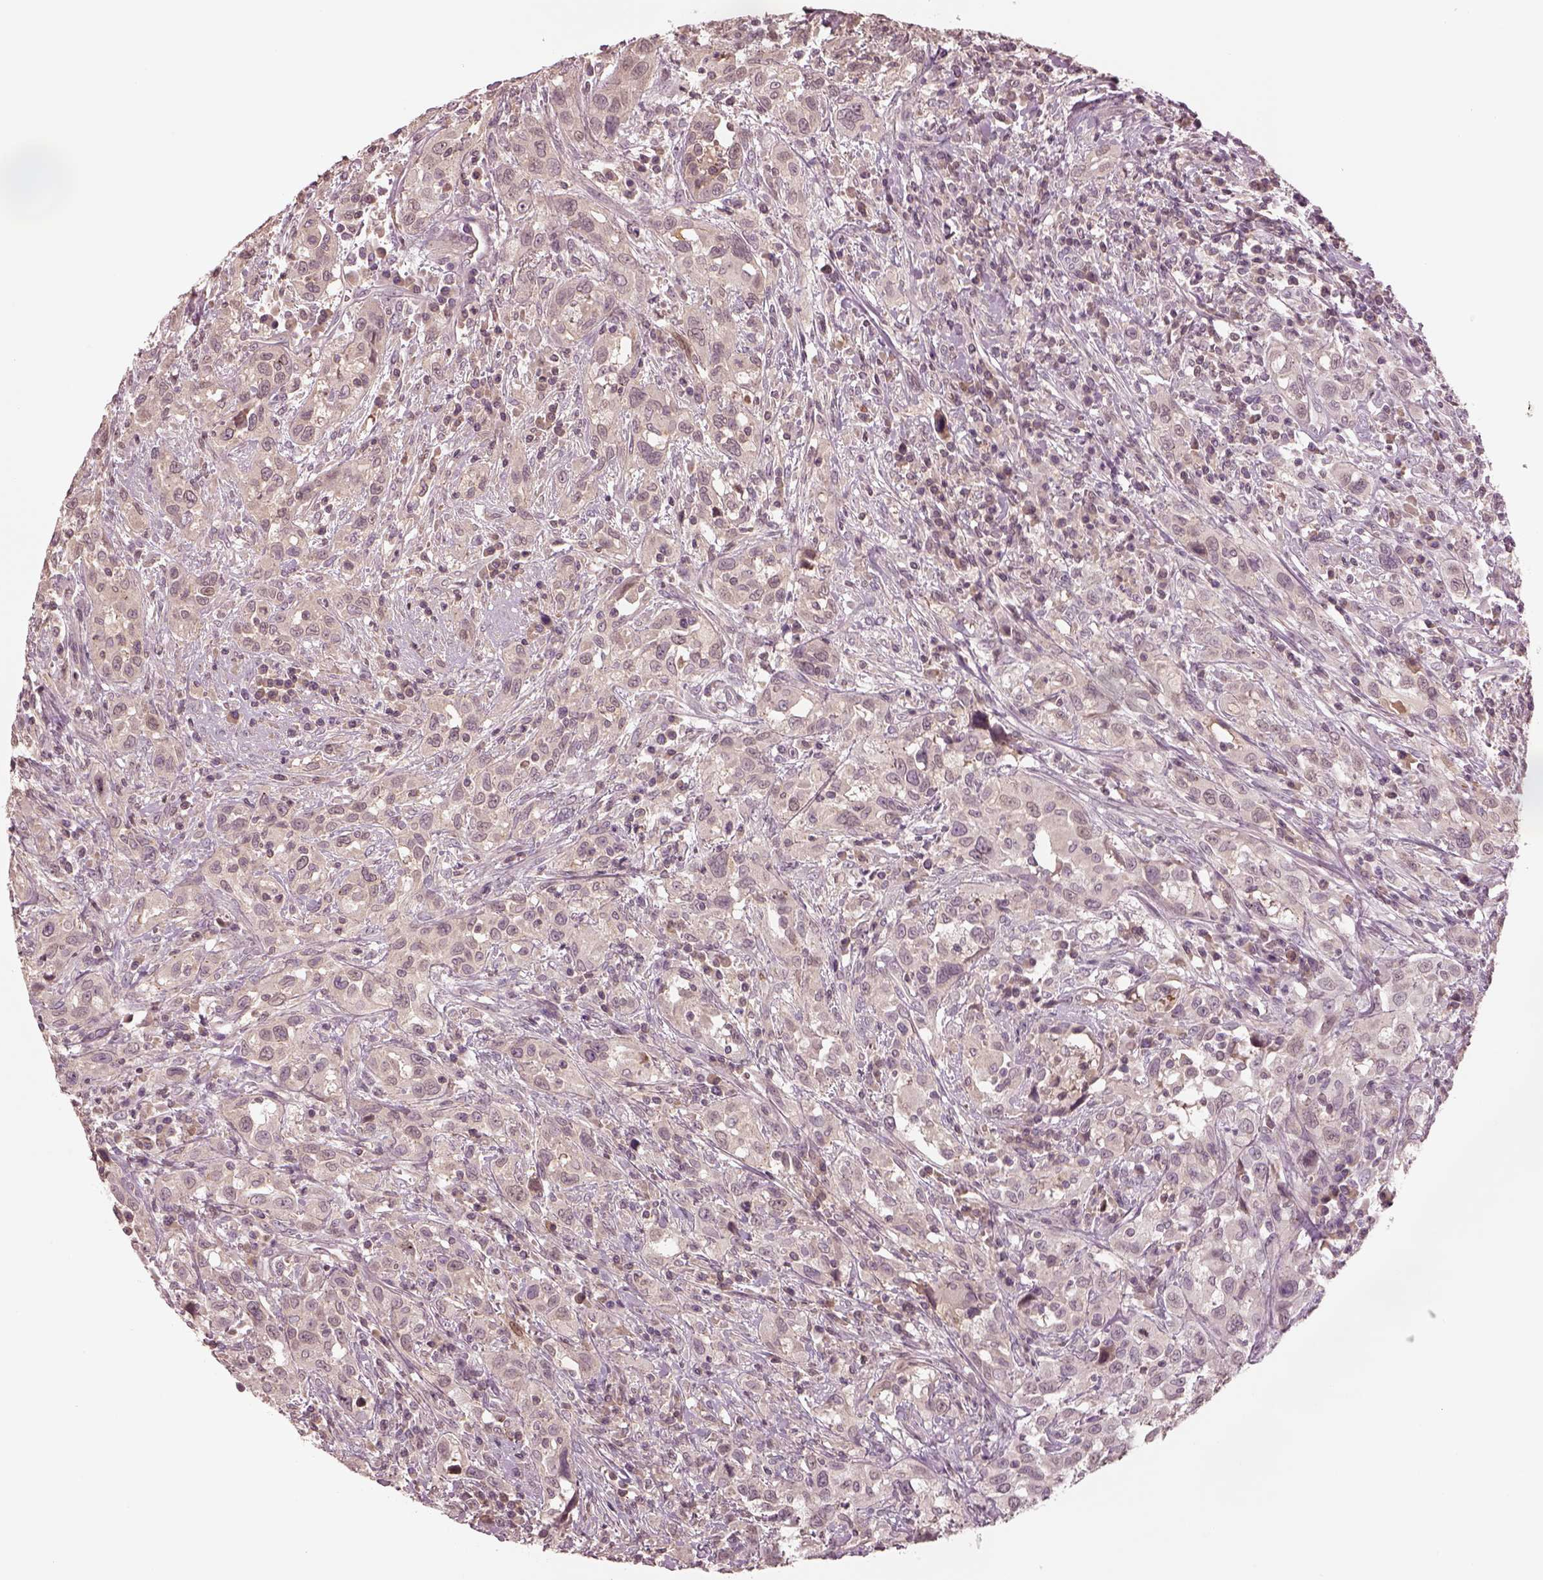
{"staining": {"intensity": "weak", "quantity": "25%-75%", "location": "cytoplasmic/membranous"}, "tissue": "urothelial cancer", "cell_type": "Tumor cells", "image_type": "cancer", "snomed": [{"axis": "morphology", "description": "Urothelial carcinoma, NOS"}, {"axis": "morphology", "description": "Urothelial carcinoma, High grade"}, {"axis": "topography", "description": "Urinary bladder"}], "caption": "A histopathology image showing weak cytoplasmic/membranous expression in approximately 25%-75% of tumor cells in transitional cell carcinoma, as visualized by brown immunohistochemical staining.", "gene": "TLX3", "patient": {"sex": "female", "age": 64}}